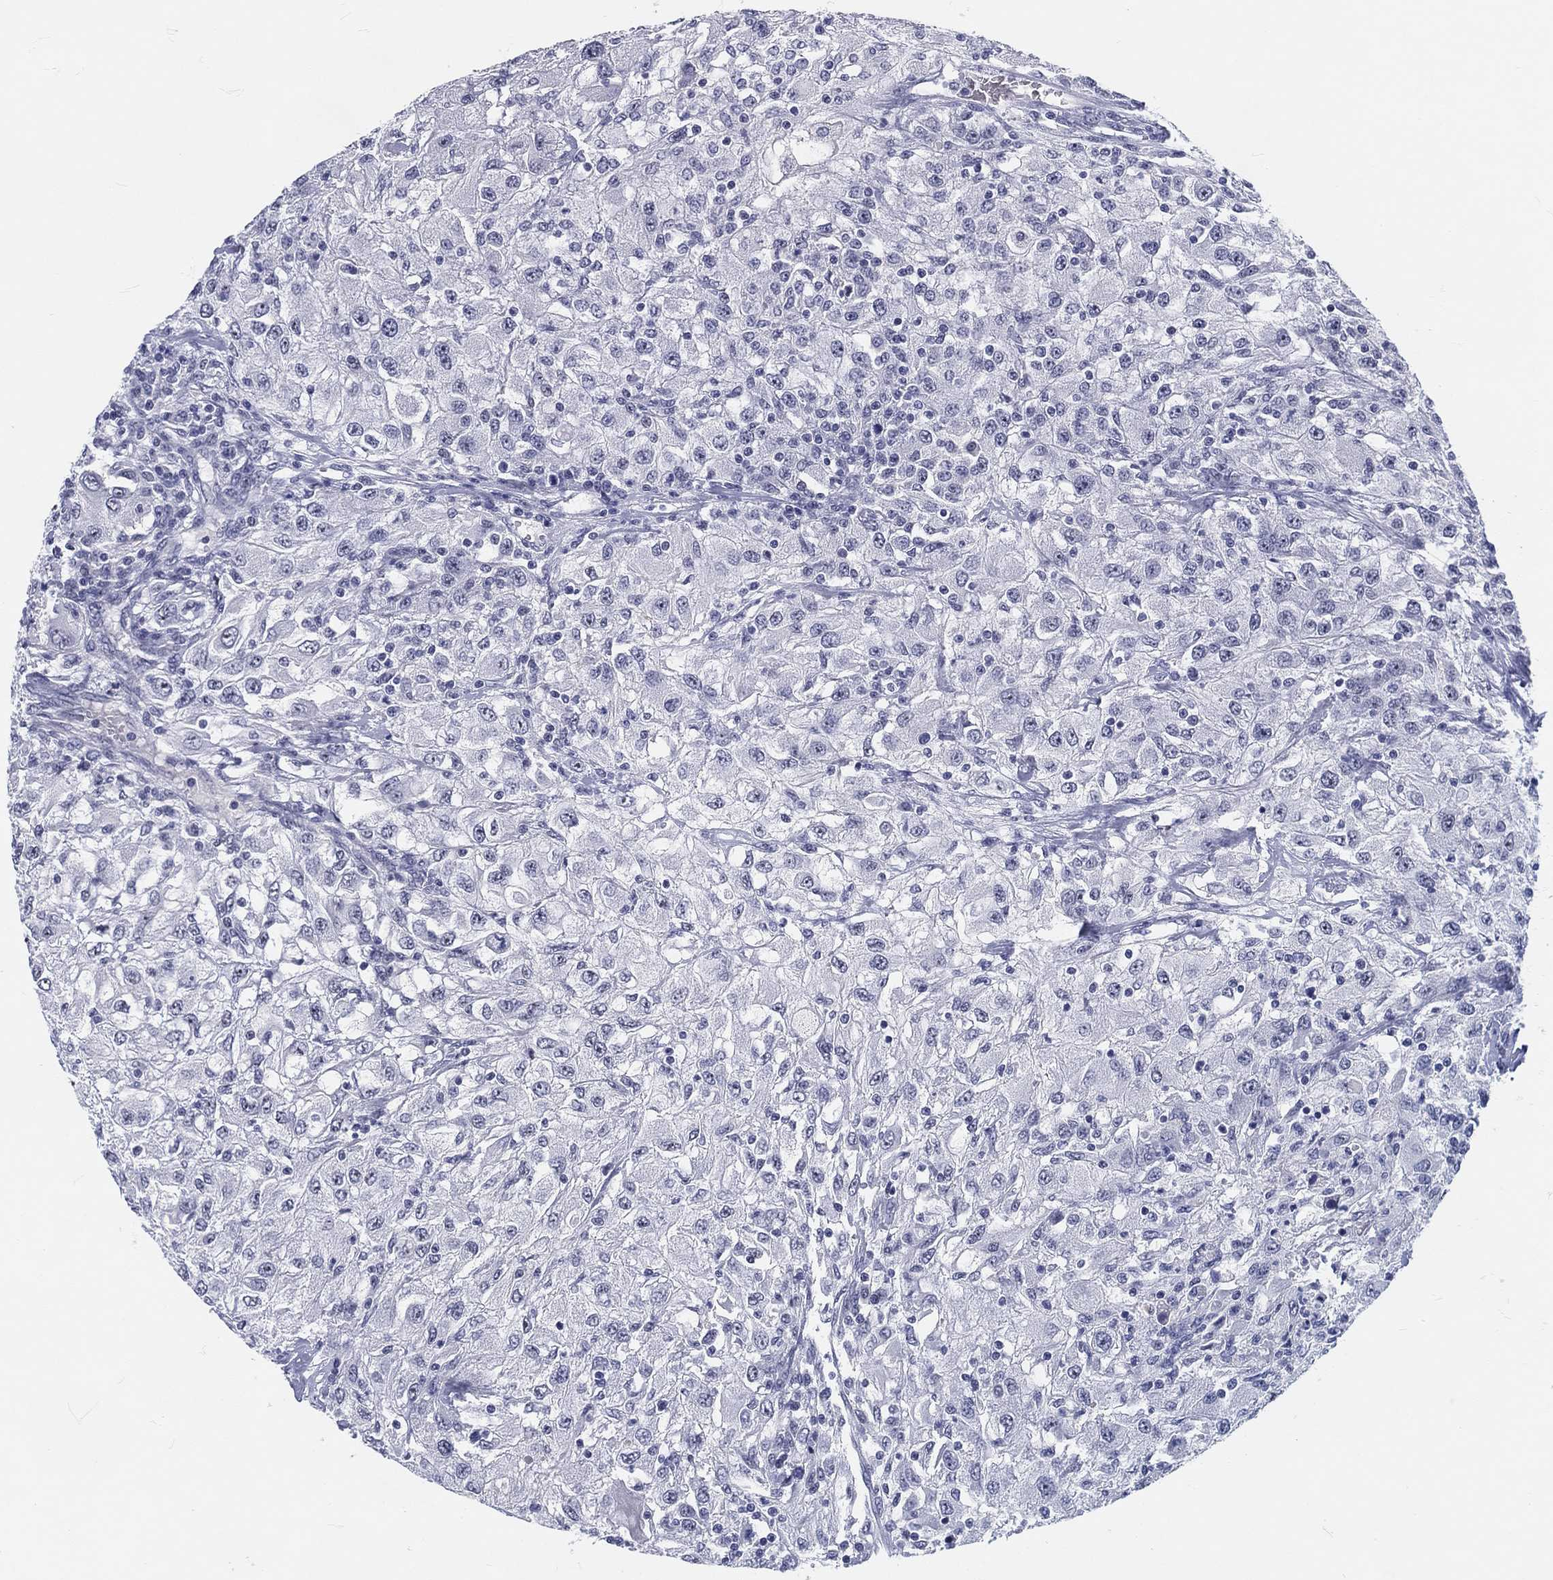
{"staining": {"intensity": "negative", "quantity": "none", "location": "none"}, "tissue": "renal cancer", "cell_type": "Tumor cells", "image_type": "cancer", "snomed": [{"axis": "morphology", "description": "Adenocarcinoma, NOS"}, {"axis": "topography", "description": "Kidney"}], "caption": "High power microscopy micrograph of an immunohistochemistry histopathology image of renal adenocarcinoma, revealing no significant expression in tumor cells.", "gene": "MAPK8IP1", "patient": {"sex": "female", "age": 67}}